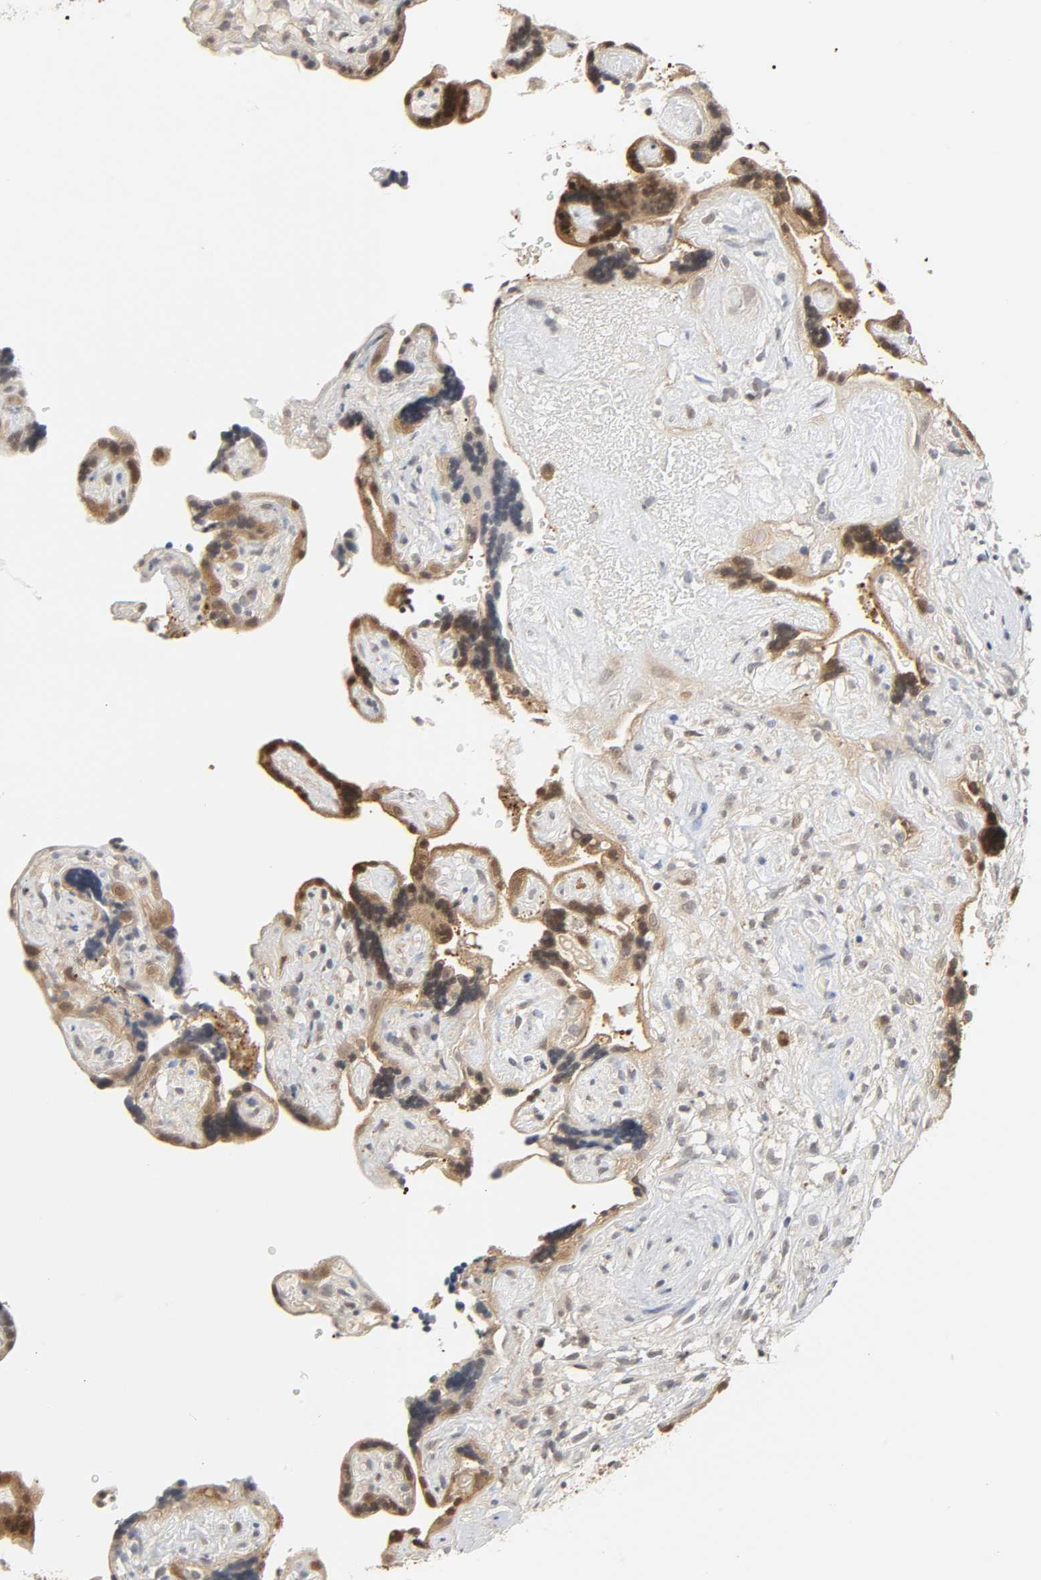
{"staining": {"intensity": "negative", "quantity": "none", "location": "none"}, "tissue": "placenta", "cell_type": "Decidual cells", "image_type": "normal", "snomed": [{"axis": "morphology", "description": "Normal tissue, NOS"}, {"axis": "topography", "description": "Placenta"}], "caption": "The micrograph reveals no significant staining in decidual cells of placenta. (DAB immunohistochemistry (IHC) with hematoxylin counter stain).", "gene": "MIF", "patient": {"sex": "female", "age": 30}}